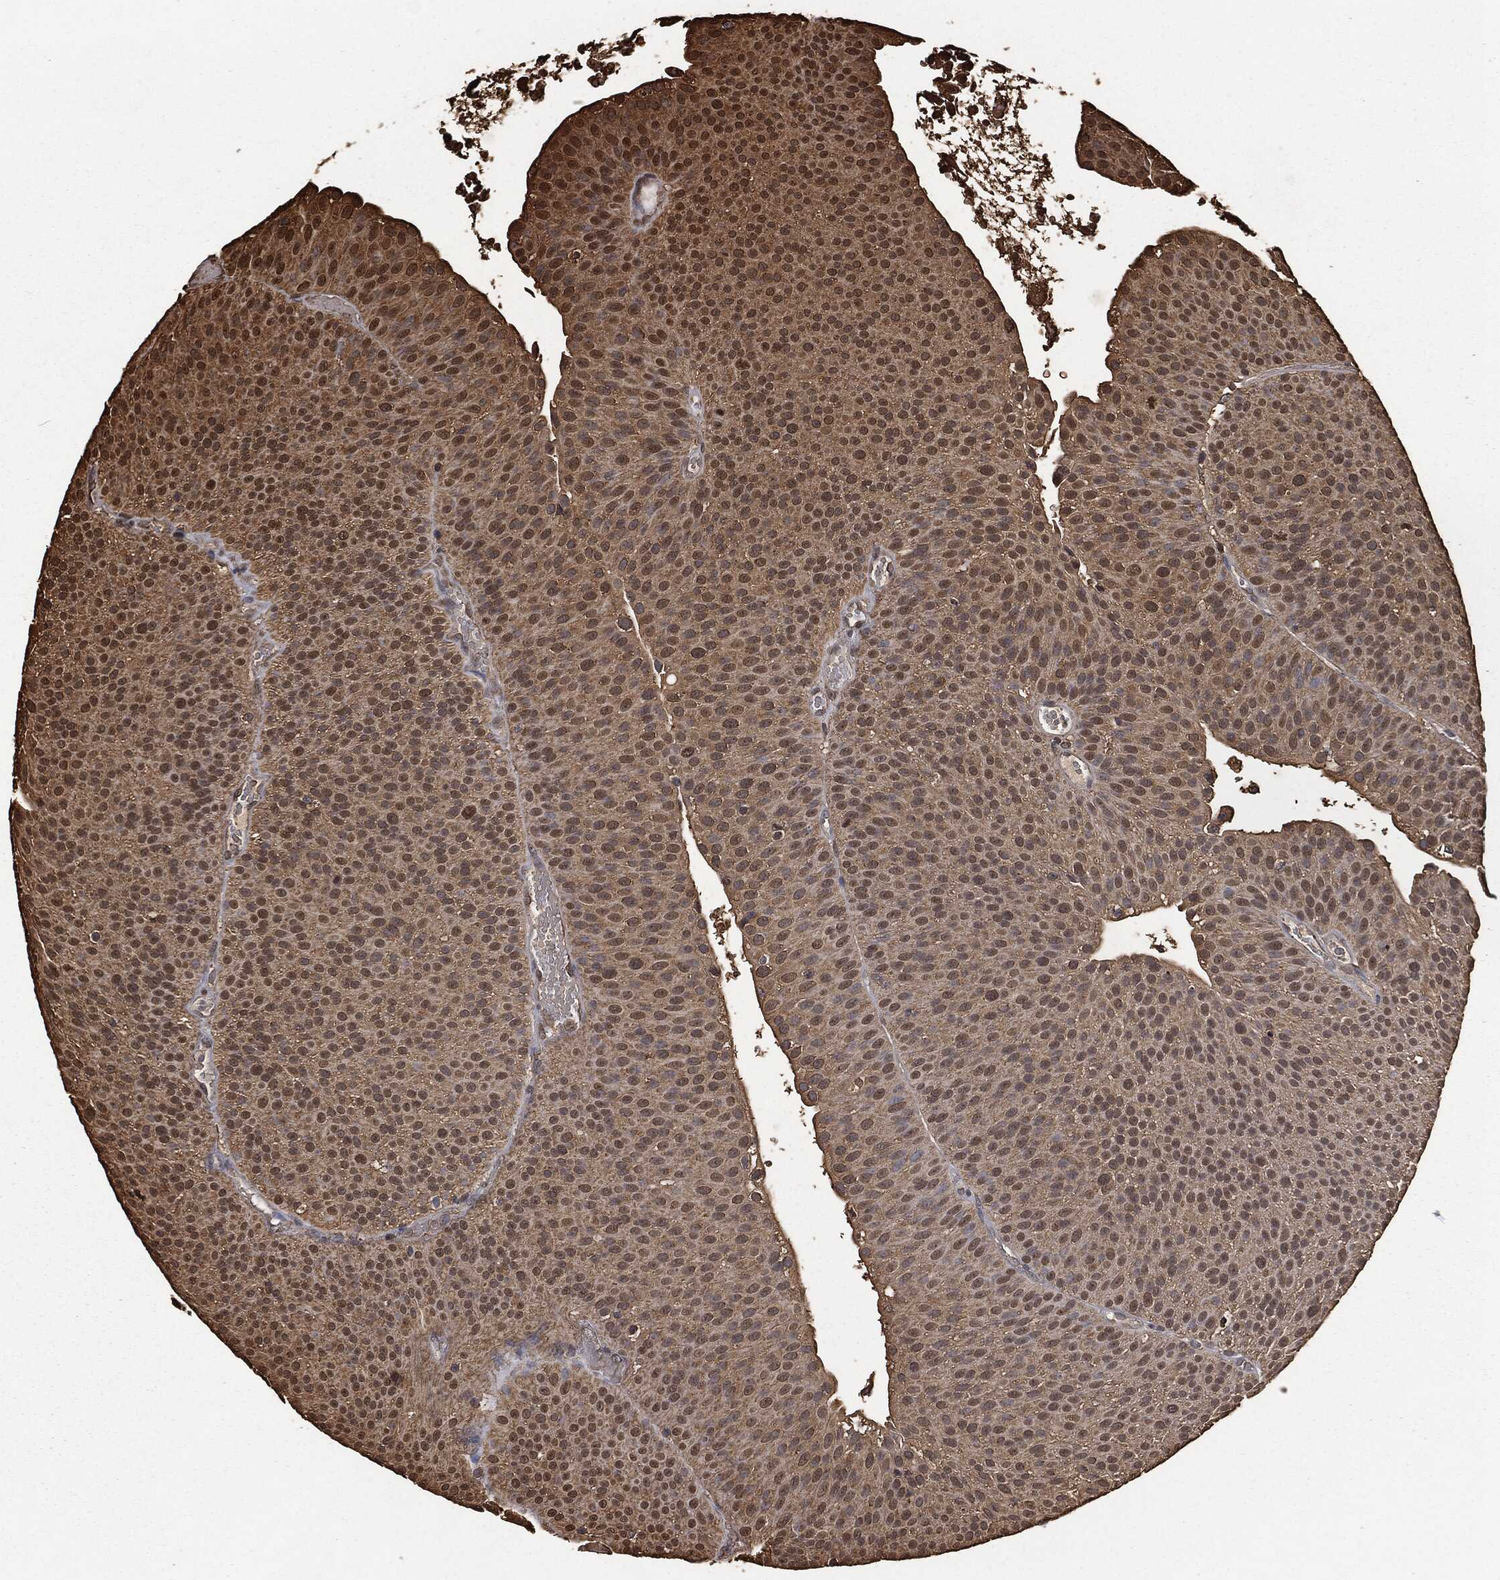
{"staining": {"intensity": "moderate", "quantity": "25%-75%", "location": "cytoplasmic/membranous,nuclear"}, "tissue": "urothelial cancer", "cell_type": "Tumor cells", "image_type": "cancer", "snomed": [{"axis": "morphology", "description": "Urothelial carcinoma, Low grade"}, {"axis": "topography", "description": "Urinary bladder"}], "caption": "A high-resolution image shows immunohistochemistry staining of urothelial cancer, which exhibits moderate cytoplasmic/membranous and nuclear expression in about 25%-75% of tumor cells. (IHC, brightfield microscopy, high magnification).", "gene": "PRDX4", "patient": {"sex": "male", "age": 65}}